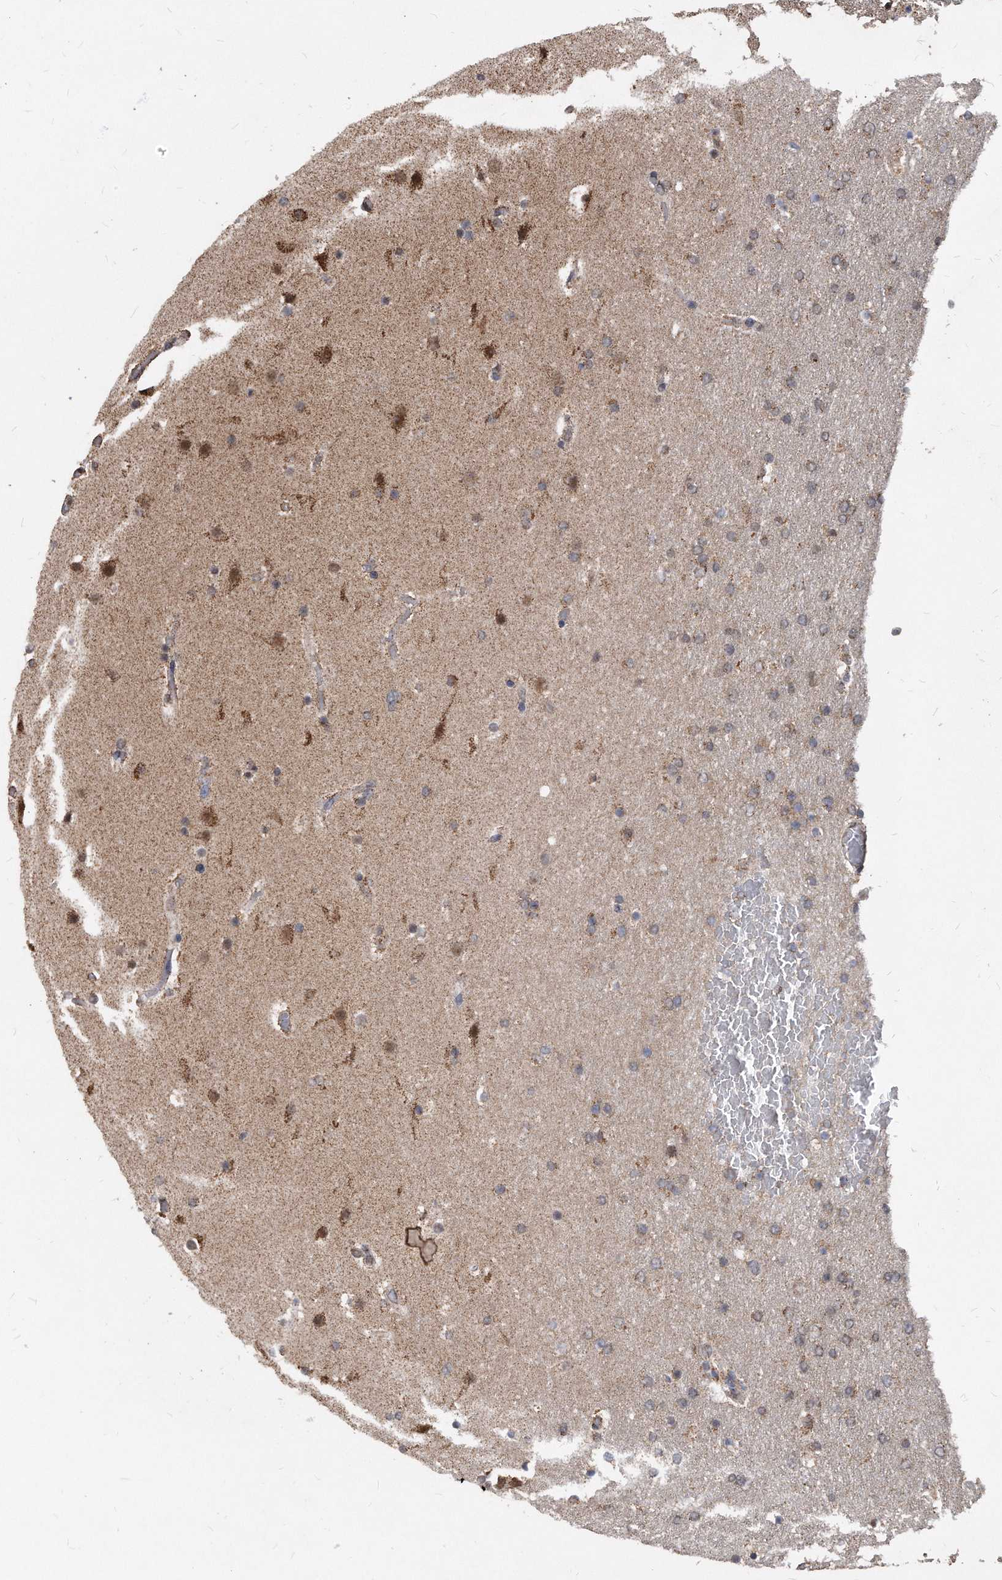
{"staining": {"intensity": "weak", "quantity": "<25%", "location": "cytoplasmic/membranous"}, "tissue": "glioma", "cell_type": "Tumor cells", "image_type": "cancer", "snomed": [{"axis": "morphology", "description": "Glioma, malignant, High grade"}, {"axis": "topography", "description": "Cerebral cortex"}], "caption": "Immunohistochemistry image of malignant high-grade glioma stained for a protein (brown), which shows no positivity in tumor cells.", "gene": "DUSP22", "patient": {"sex": "female", "age": 36}}